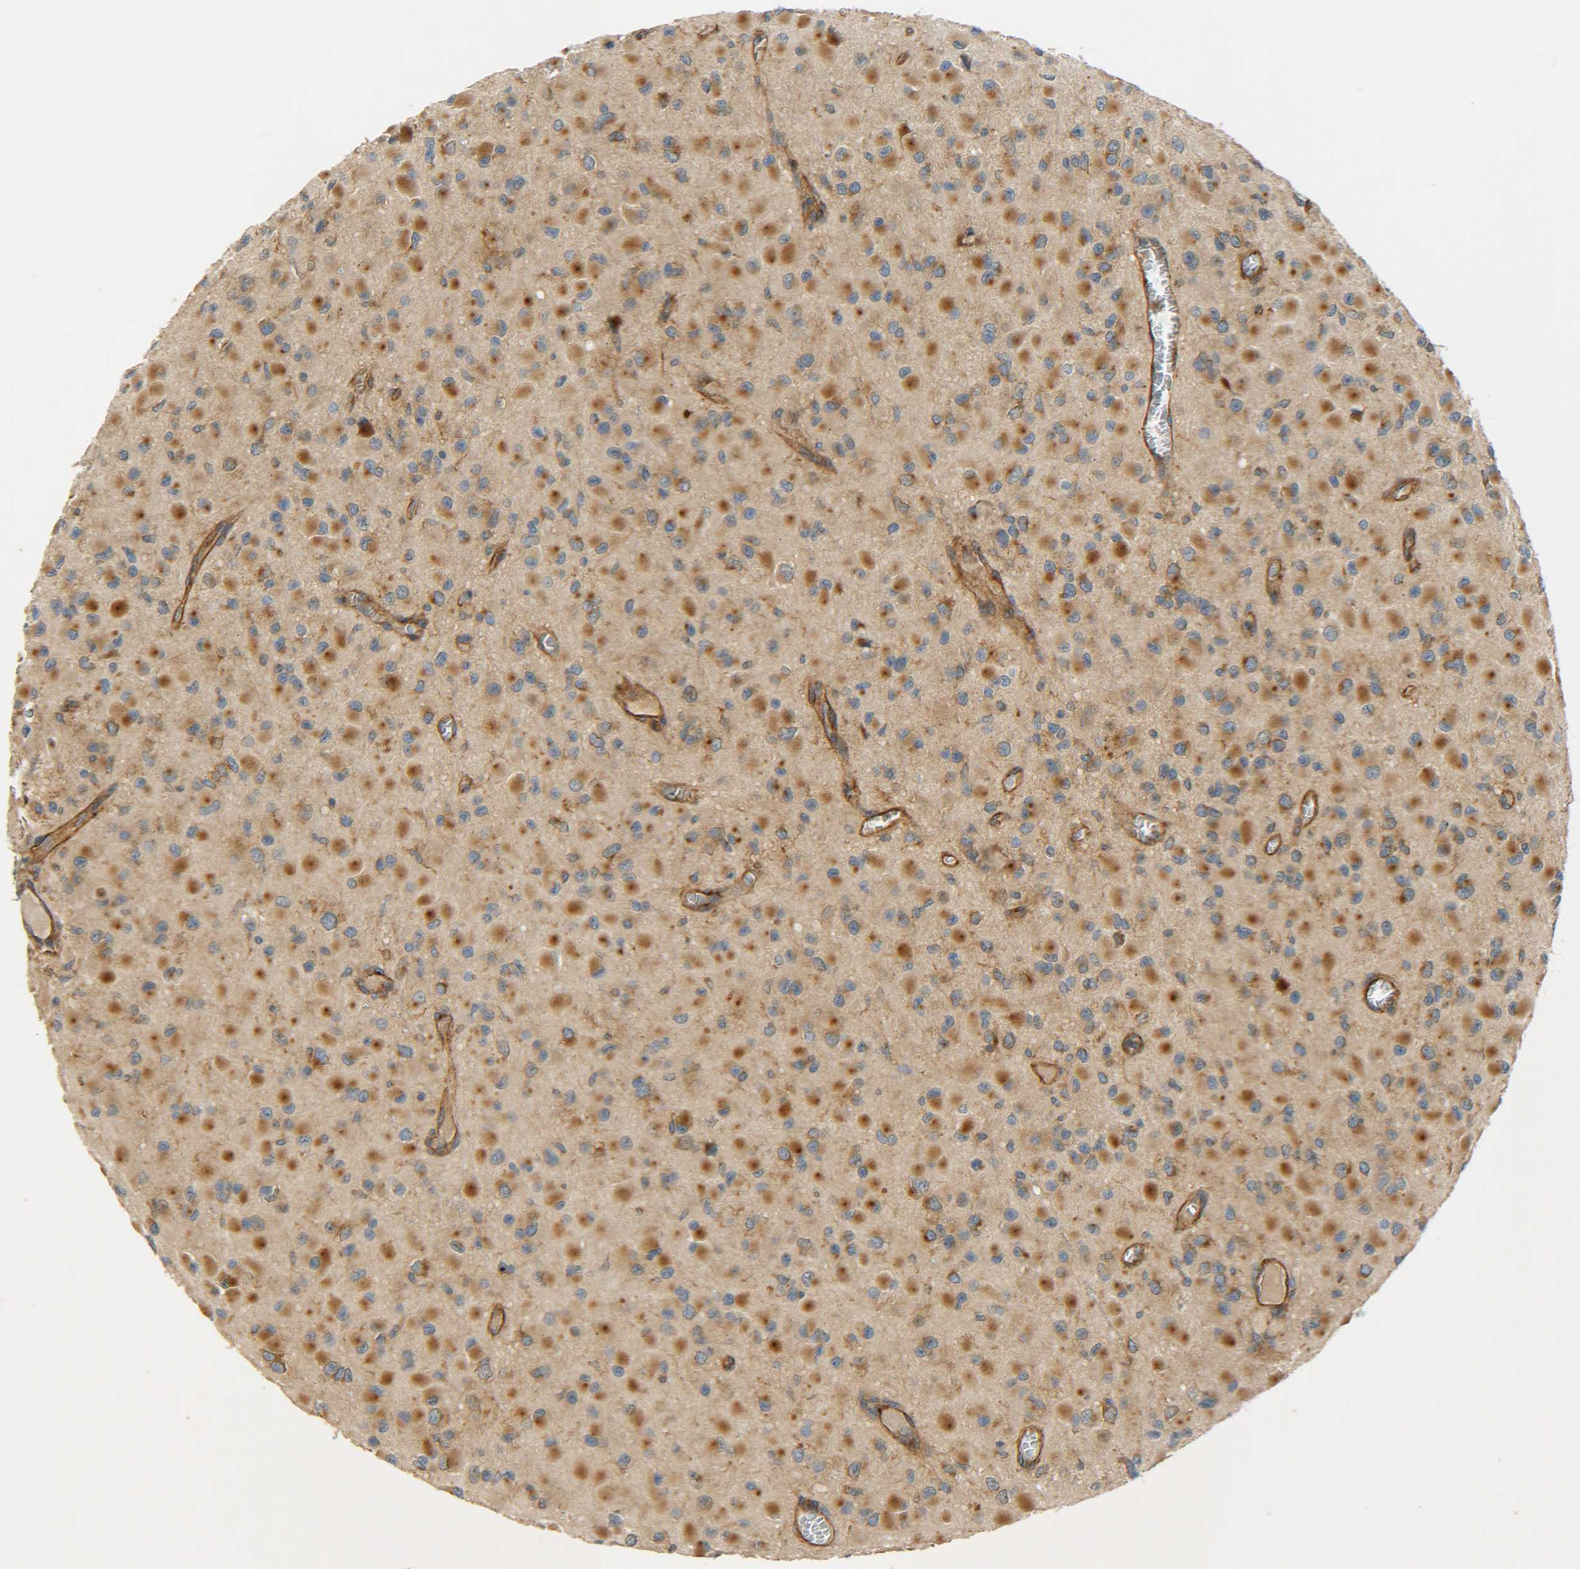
{"staining": {"intensity": "moderate", "quantity": ">75%", "location": "cytoplasmic/membranous"}, "tissue": "glioma", "cell_type": "Tumor cells", "image_type": "cancer", "snomed": [{"axis": "morphology", "description": "Glioma, malignant, Low grade"}, {"axis": "topography", "description": "Brain"}], "caption": "Glioma stained with a brown dye demonstrates moderate cytoplasmic/membranous positive positivity in about >75% of tumor cells.", "gene": "LRCH3", "patient": {"sex": "male", "age": 42}}